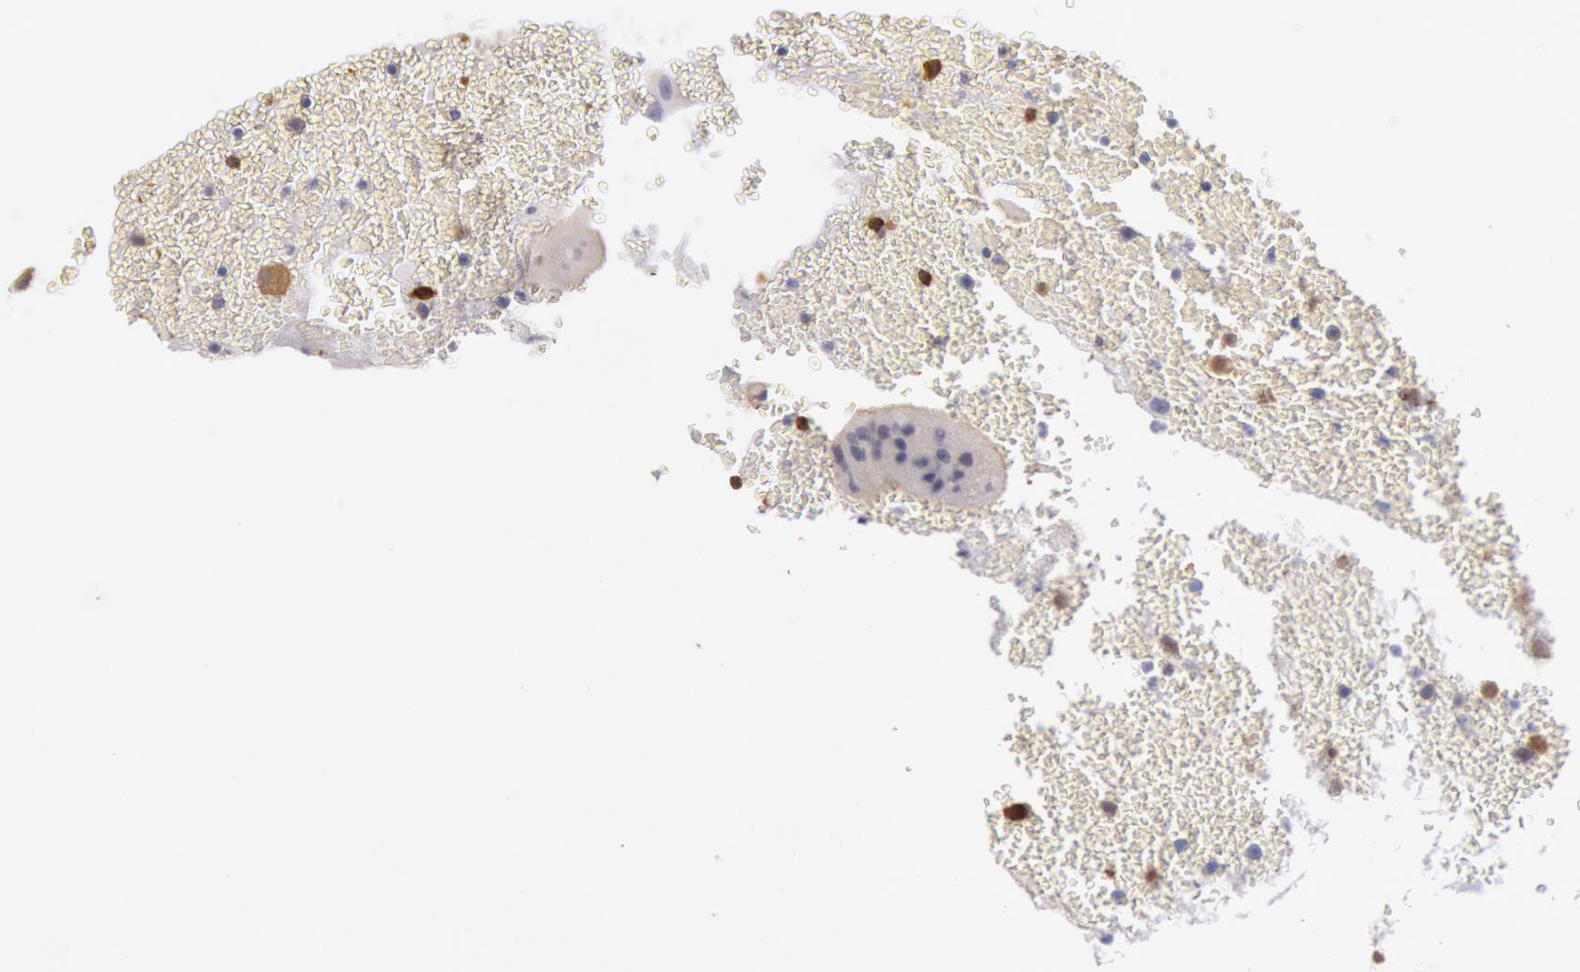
{"staining": {"intensity": "moderate", "quantity": ">75%", "location": "cytoplasmic/membranous"}, "tissue": "placenta", "cell_type": "Decidual cells", "image_type": "normal", "snomed": [{"axis": "morphology", "description": "Normal tissue, NOS"}, {"axis": "topography", "description": "Placenta"}], "caption": "DAB immunohistochemical staining of normal human placenta displays moderate cytoplasmic/membranous protein staining in approximately >75% of decidual cells. The staining is performed using DAB brown chromogen to label protein expression. The nuclei are counter-stained blue using hematoxylin.", "gene": "CCDC50", "patient": {"sex": "female", "age": 35}}